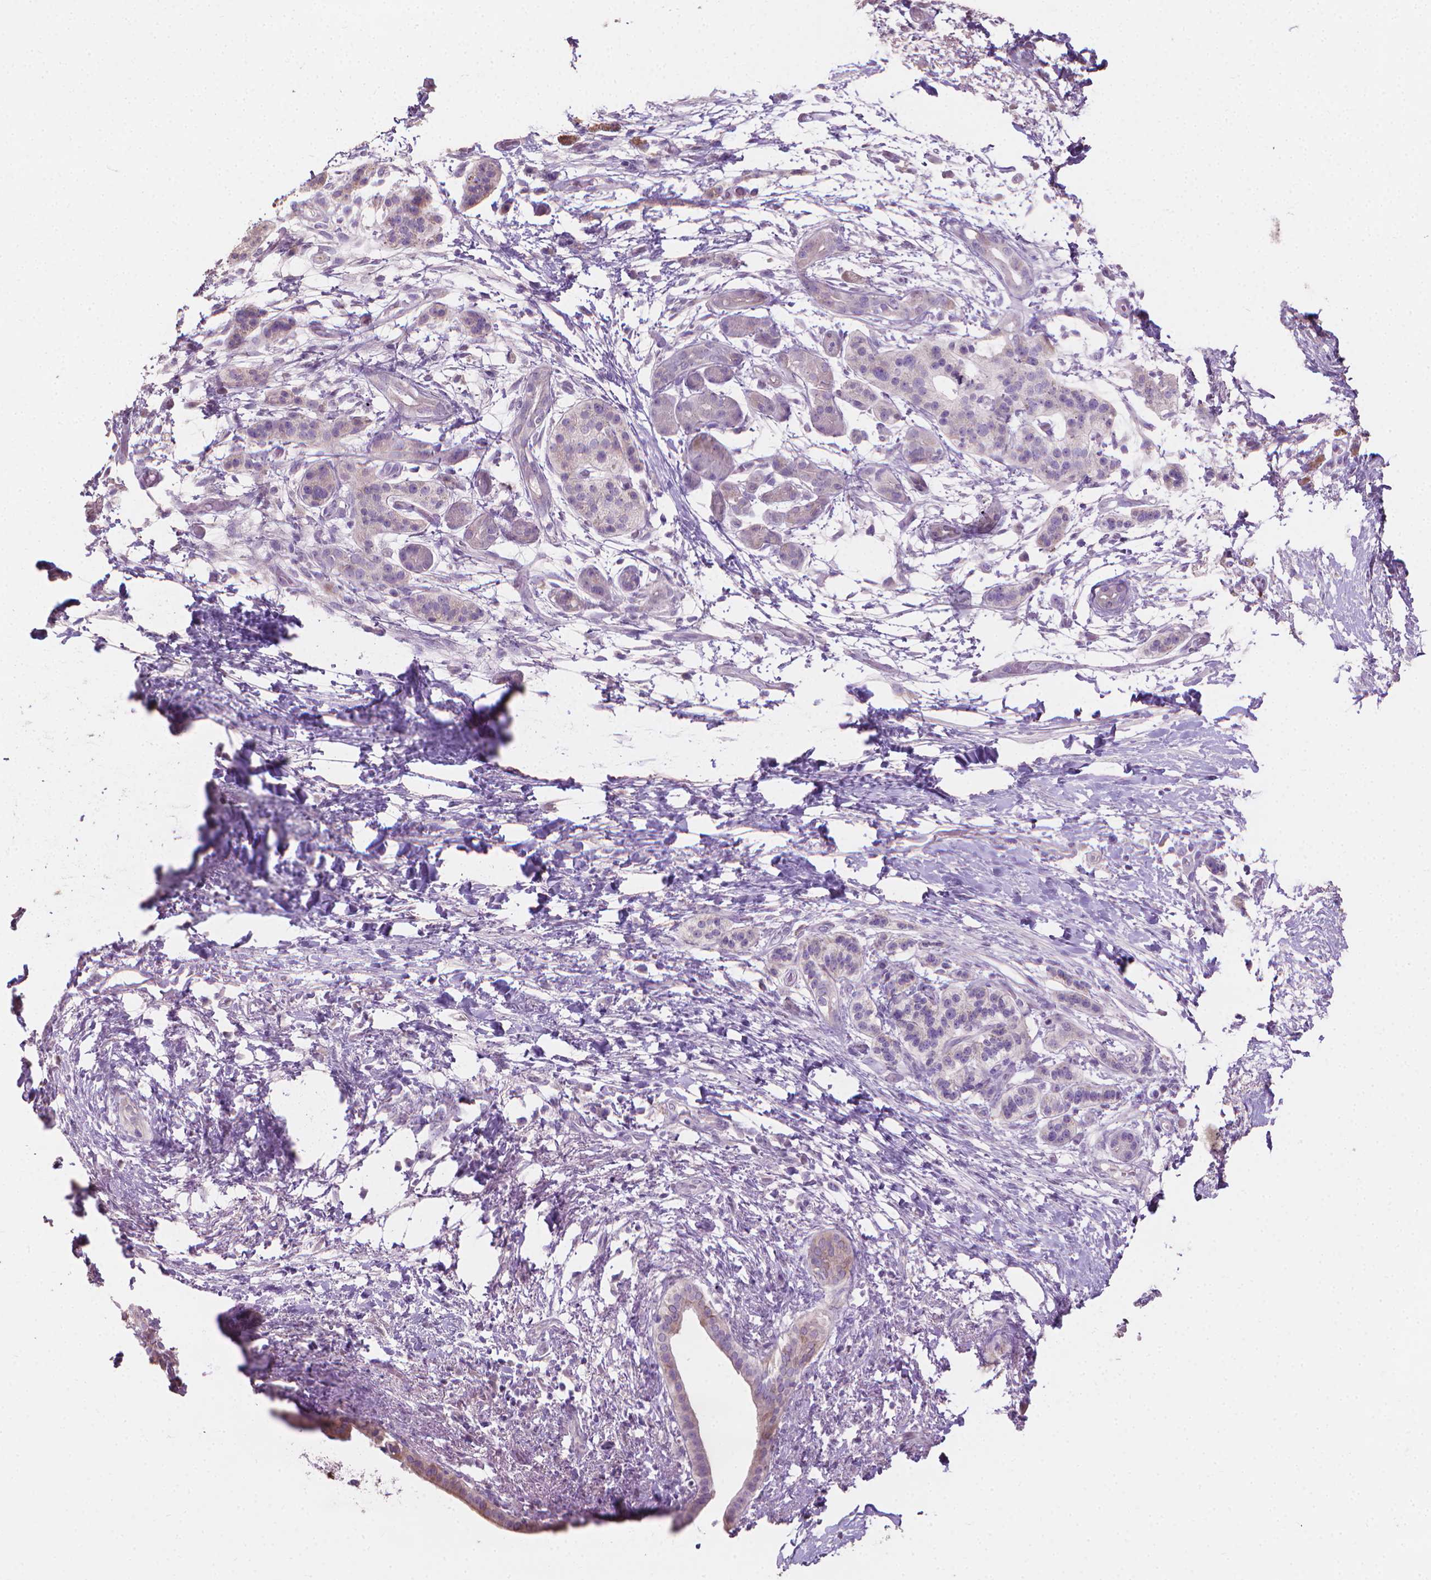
{"staining": {"intensity": "negative", "quantity": "none", "location": "none"}, "tissue": "pancreatic cancer", "cell_type": "Tumor cells", "image_type": "cancer", "snomed": [{"axis": "morphology", "description": "Adenocarcinoma, NOS"}, {"axis": "topography", "description": "Pancreas"}], "caption": "Pancreatic adenocarcinoma stained for a protein using immunohistochemistry (IHC) demonstrates no staining tumor cells.", "gene": "CABCOCO1", "patient": {"sex": "female", "age": 72}}